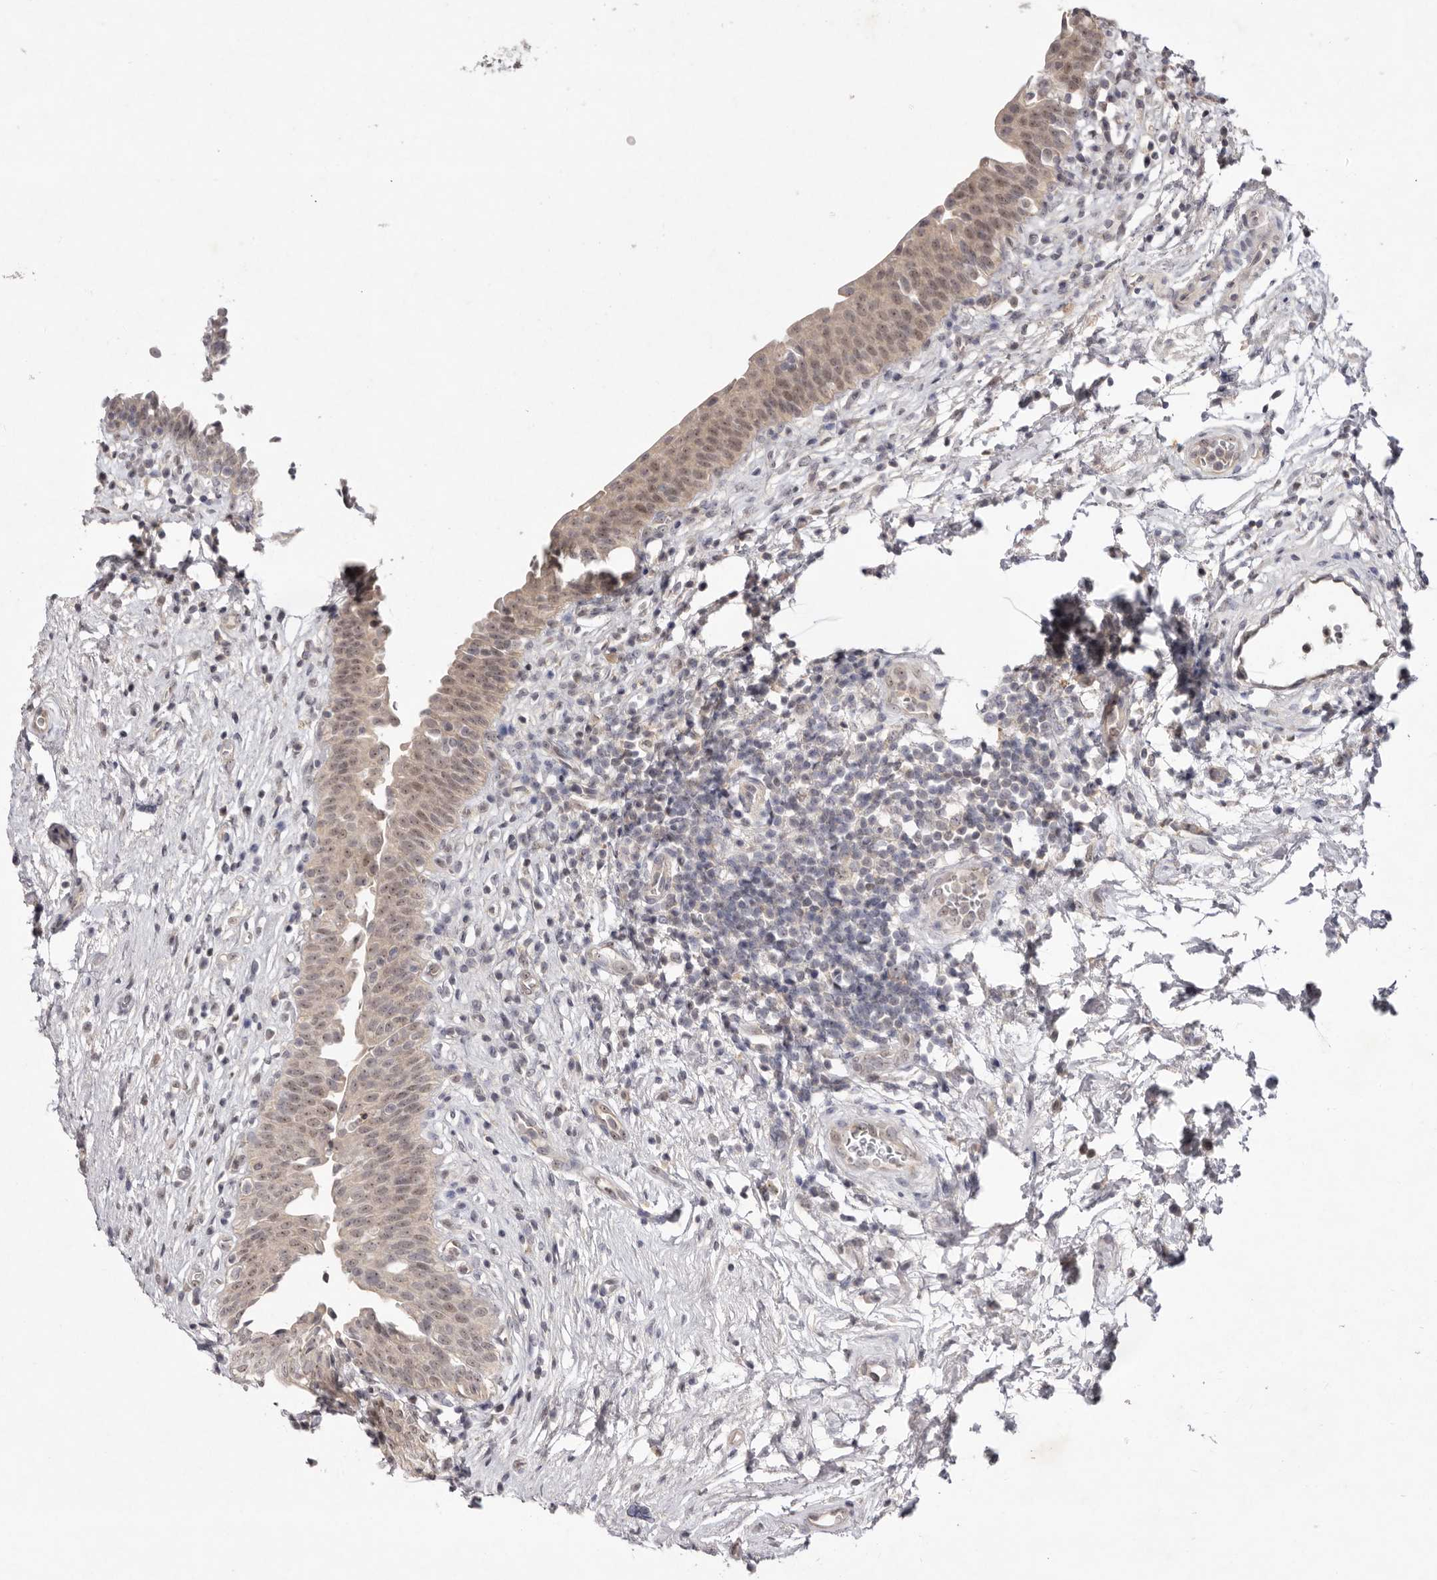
{"staining": {"intensity": "weak", "quantity": ">75%", "location": "cytoplasmic/membranous,nuclear"}, "tissue": "urinary bladder", "cell_type": "Urothelial cells", "image_type": "normal", "snomed": [{"axis": "morphology", "description": "Normal tissue, NOS"}, {"axis": "topography", "description": "Urinary bladder"}], "caption": "Immunohistochemistry micrograph of benign urinary bladder: urinary bladder stained using immunohistochemistry displays low levels of weak protein expression localized specifically in the cytoplasmic/membranous,nuclear of urothelial cells, appearing as a cytoplasmic/membranous,nuclear brown color.", "gene": "TADA1", "patient": {"sex": "male", "age": 83}}